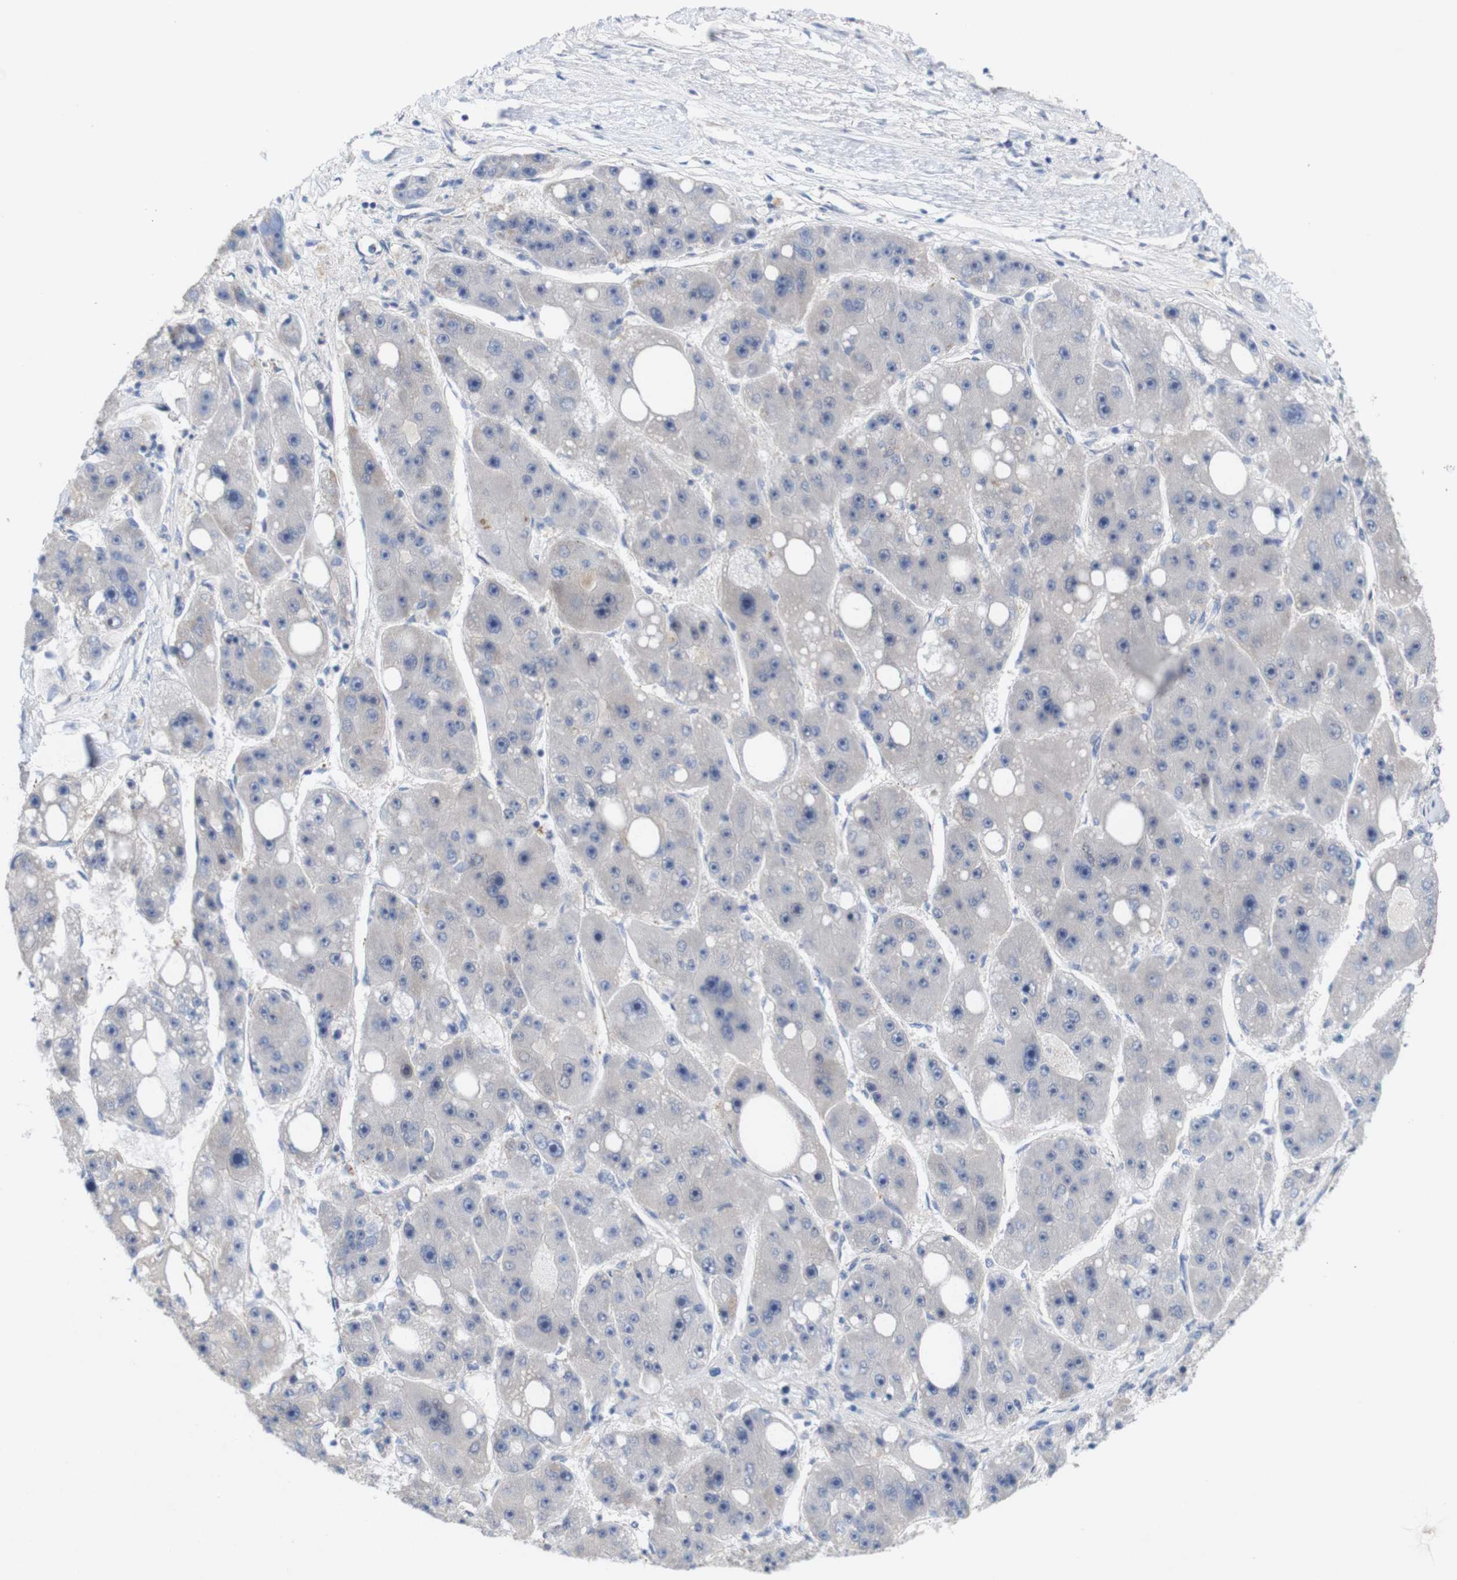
{"staining": {"intensity": "negative", "quantity": "none", "location": "none"}, "tissue": "liver cancer", "cell_type": "Tumor cells", "image_type": "cancer", "snomed": [{"axis": "morphology", "description": "Carcinoma, Hepatocellular, NOS"}, {"axis": "topography", "description": "Liver"}], "caption": "Immunohistochemistry of hepatocellular carcinoma (liver) demonstrates no expression in tumor cells. (Brightfield microscopy of DAB IHC at high magnification).", "gene": "MYEOV", "patient": {"sex": "female", "age": 61}}